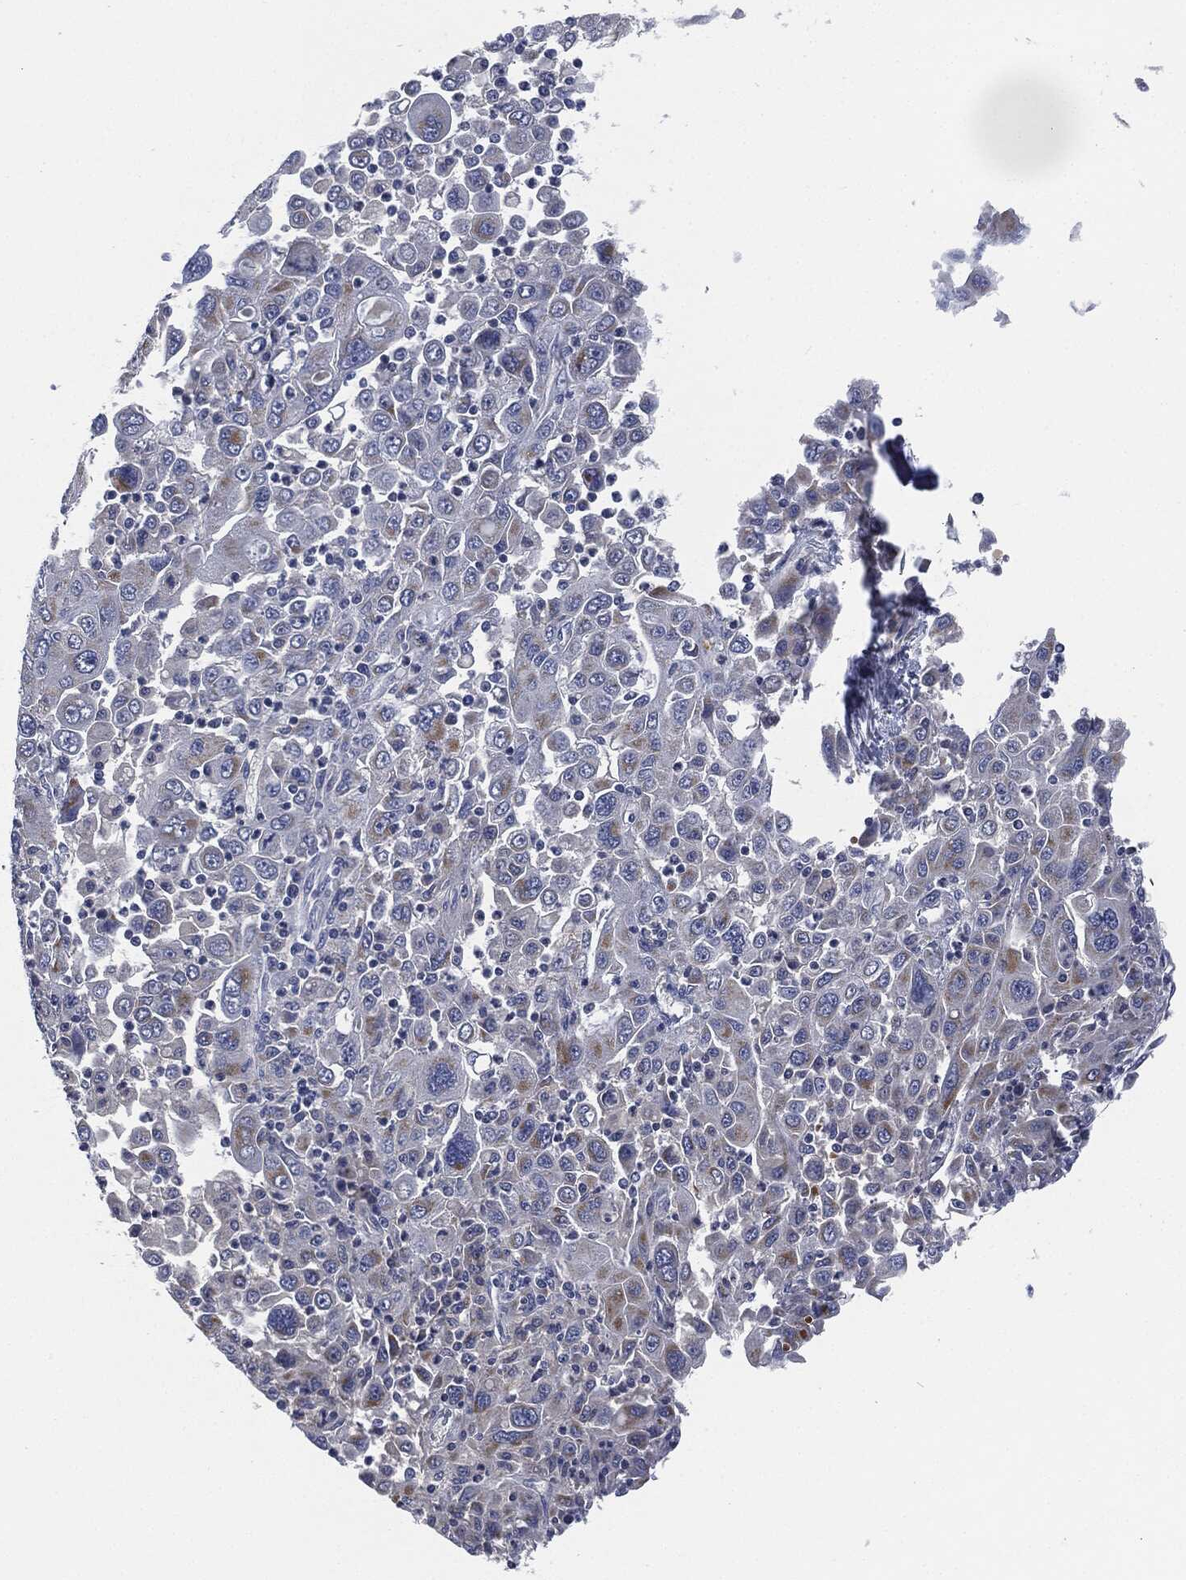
{"staining": {"intensity": "weak", "quantity": "<25%", "location": "cytoplasmic/membranous"}, "tissue": "stomach cancer", "cell_type": "Tumor cells", "image_type": "cancer", "snomed": [{"axis": "morphology", "description": "Adenocarcinoma, NOS"}, {"axis": "topography", "description": "Stomach"}], "caption": "High power microscopy micrograph of an immunohistochemistry (IHC) image of stomach cancer, revealing no significant positivity in tumor cells. The staining is performed using DAB (3,3'-diaminobenzidine) brown chromogen with nuclei counter-stained in using hematoxylin.", "gene": "SIGLEC9", "patient": {"sex": "male", "age": 56}}